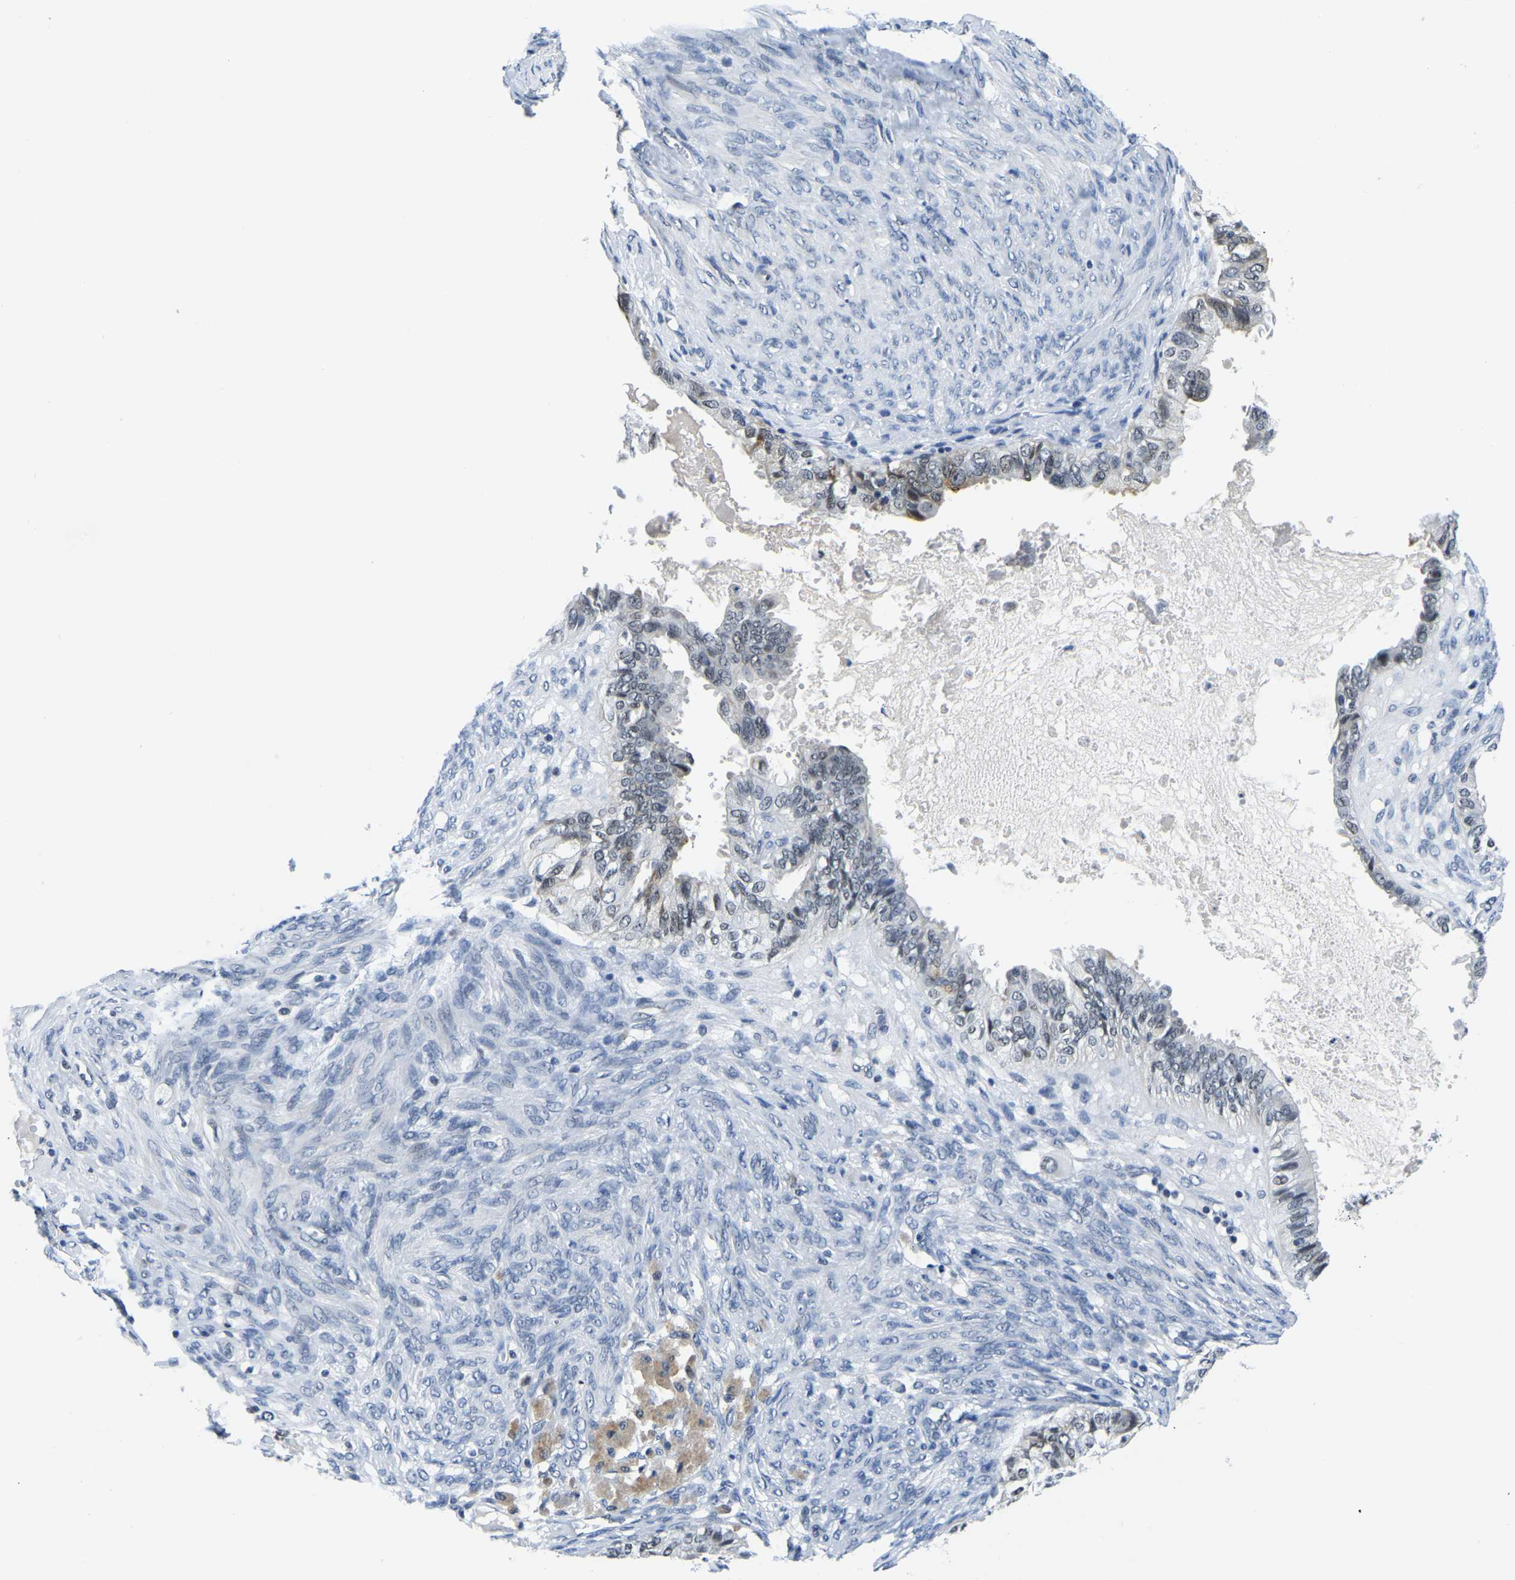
{"staining": {"intensity": "negative", "quantity": "none", "location": "none"}, "tissue": "cervical cancer", "cell_type": "Tumor cells", "image_type": "cancer", "snomed": [{"axis": "morphology", "description": "Normal tissue, NOS"}, {"axis": "morphology", "description": "Adenocarcinoma, NOS"}, {"axis": "topography", "description": "Cervix"}, {"axis": "topography", "description": "Endometrium"}], "caption": "DAB immunohistochemical staining of cervical cancer reveals no significant positivity in tumor cells. (DAB (3,3'-diaminobenzidine) IHC with hematoxylin counter stain).", "gene": "POLDIP3", "patient": {"sex": "female", "age": 86}}